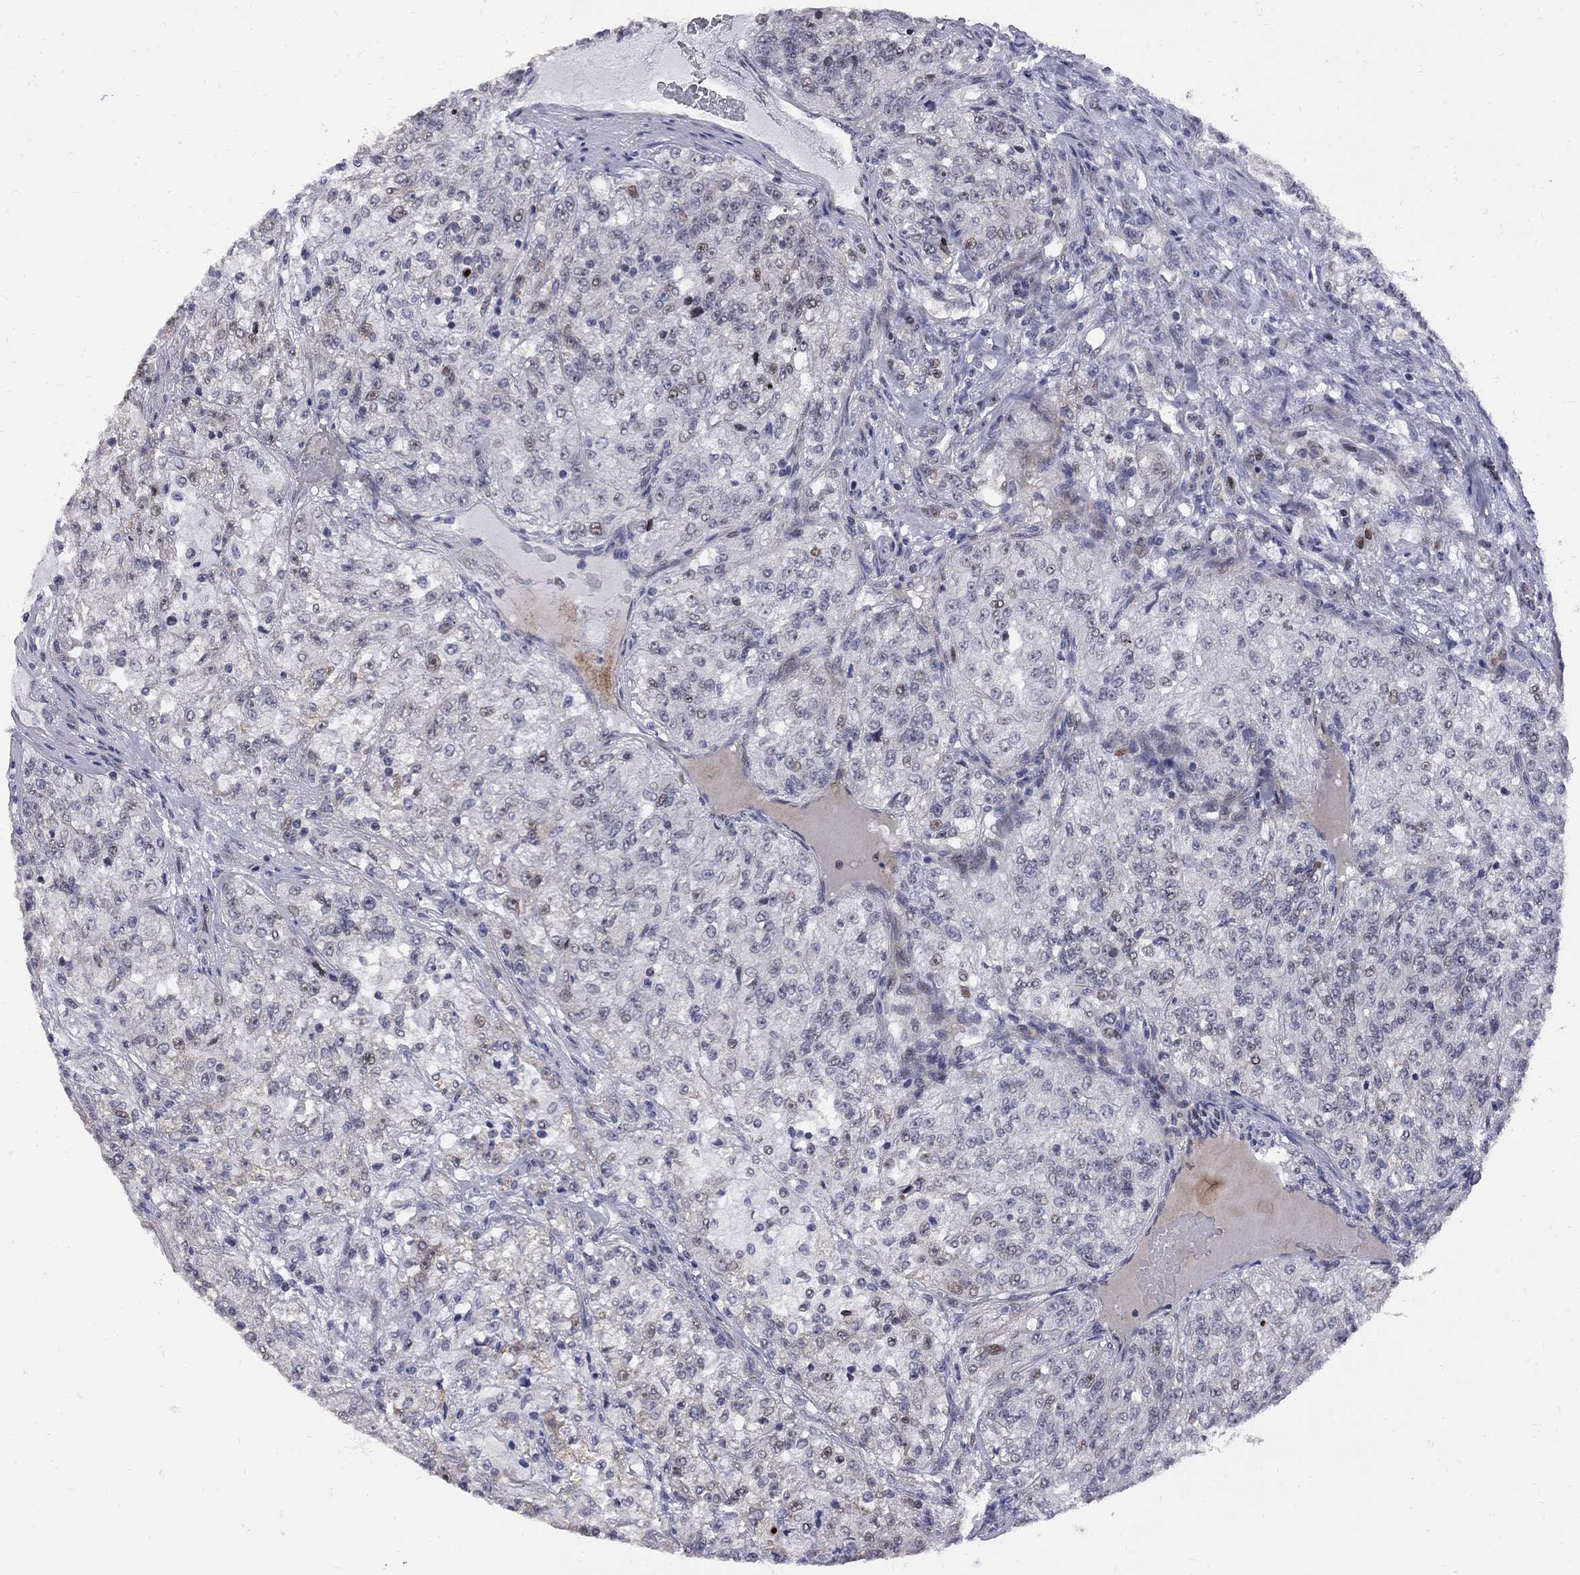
{"staining": {"intensity": "moderate", "quantity": "<25%", "location": "nuclear"}, "tissue": "renal cancer", "cell_type": "Tumor cells", "image_type": "cancer", "snomed": [{"axis": "morphology", "description": "Adenocarcinoma, NOS"}, {"axis": "topography", "description": "Kidney"}], "caption": "Immunohistochemical staining of human renal cancer shows low levels of moderate nuclear protein positivity in about <25% of tumor cells.", "gene": "DHX33", "patient": {"sex": "female", "age": 63}}